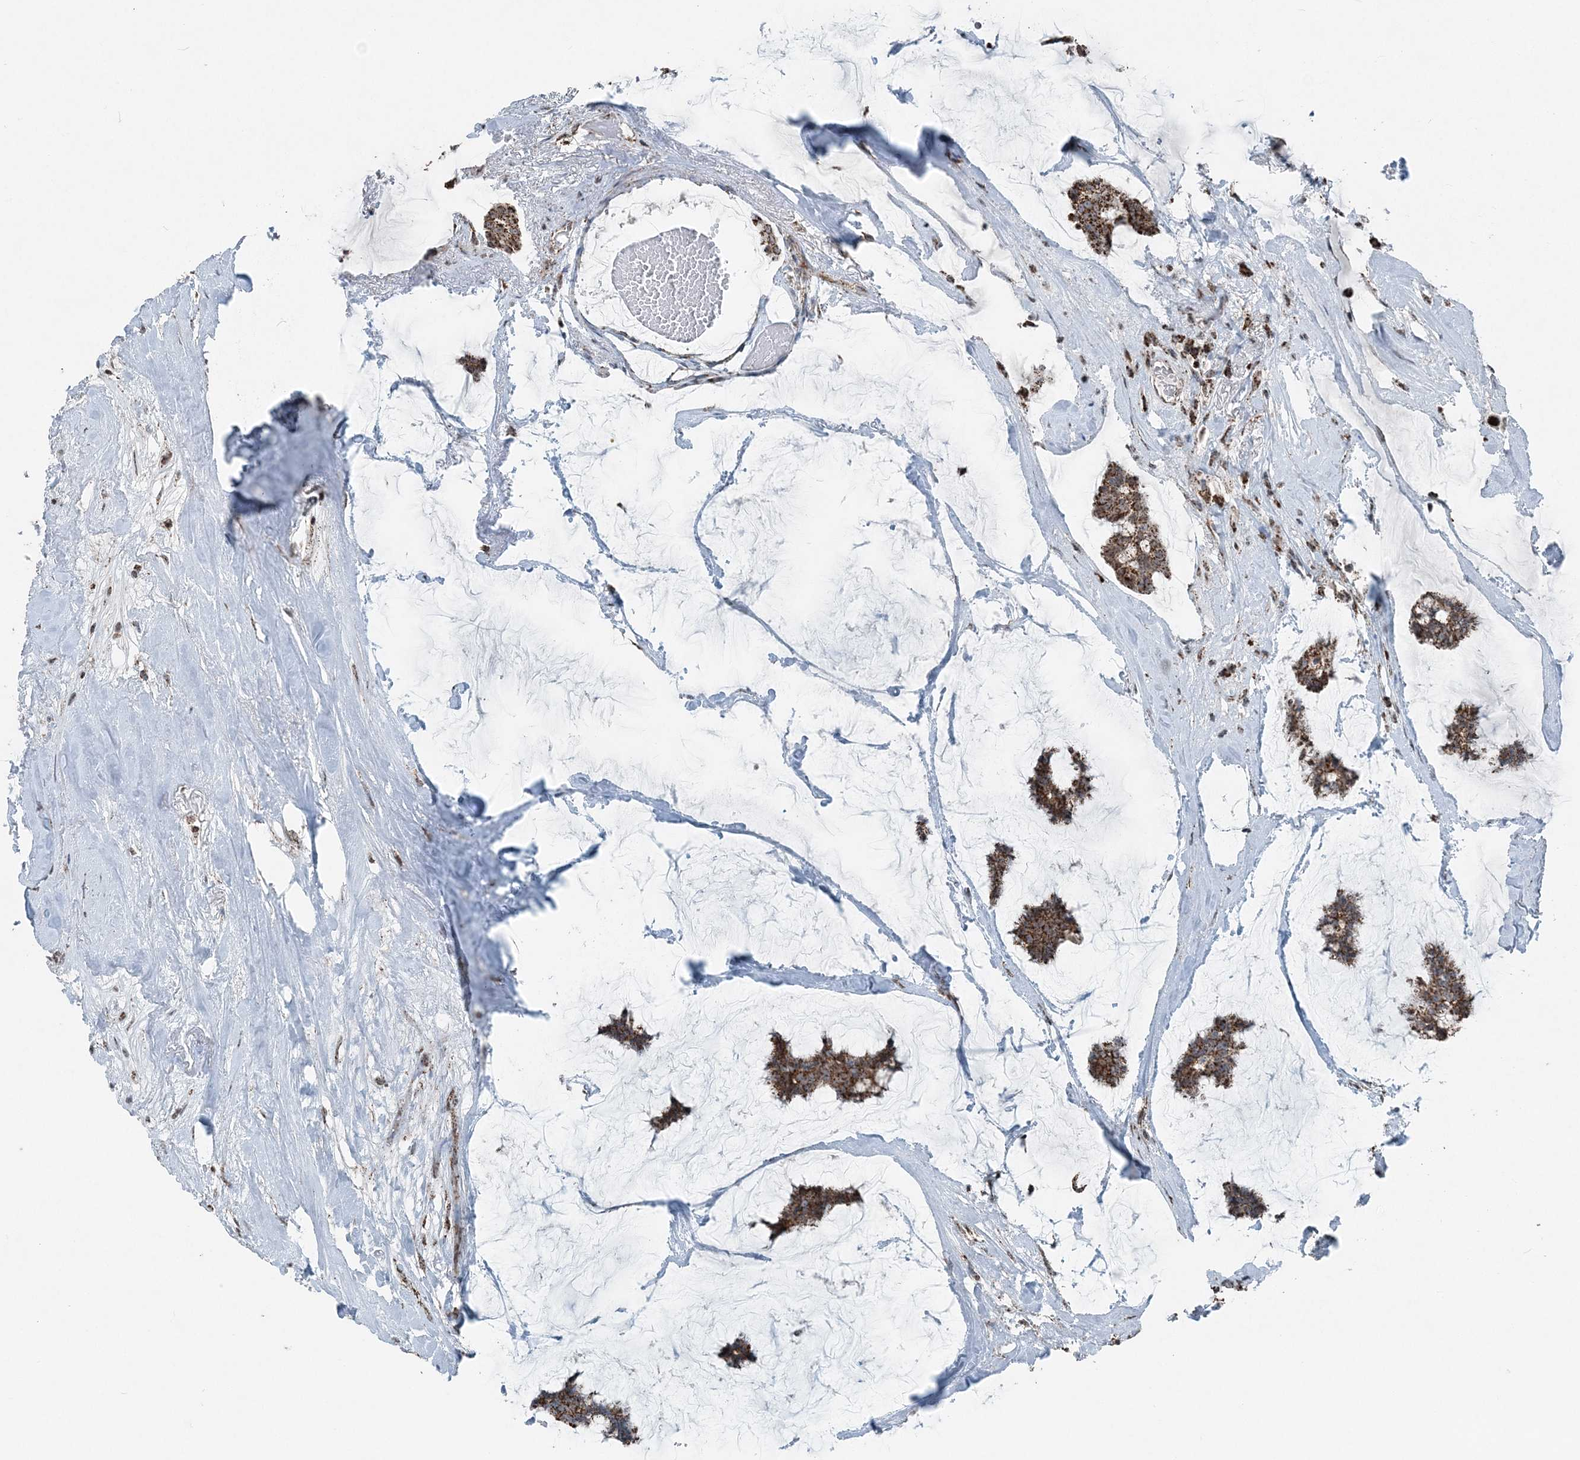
{"staining": {"intensity": "strong", "quantity": ">75%", "location": "cytoplasmic/membranous"}, "tissue": "breast cancer", "cell_type": "Tumor cells", "image_type": "cancer", "snomed": [{"axis": "morphology", "description": "Duct carcinoma"}, {"axis": "topography", "description": "Breast"}], "caption": "A high-resolution micrograph shows IHC staining of breast cancer, which shows strong cytoplasmic/membranous staining in about >75% of tumor cells.", "gene": "SUCLG1", "patient": {"sex": "female", "age": 93}}